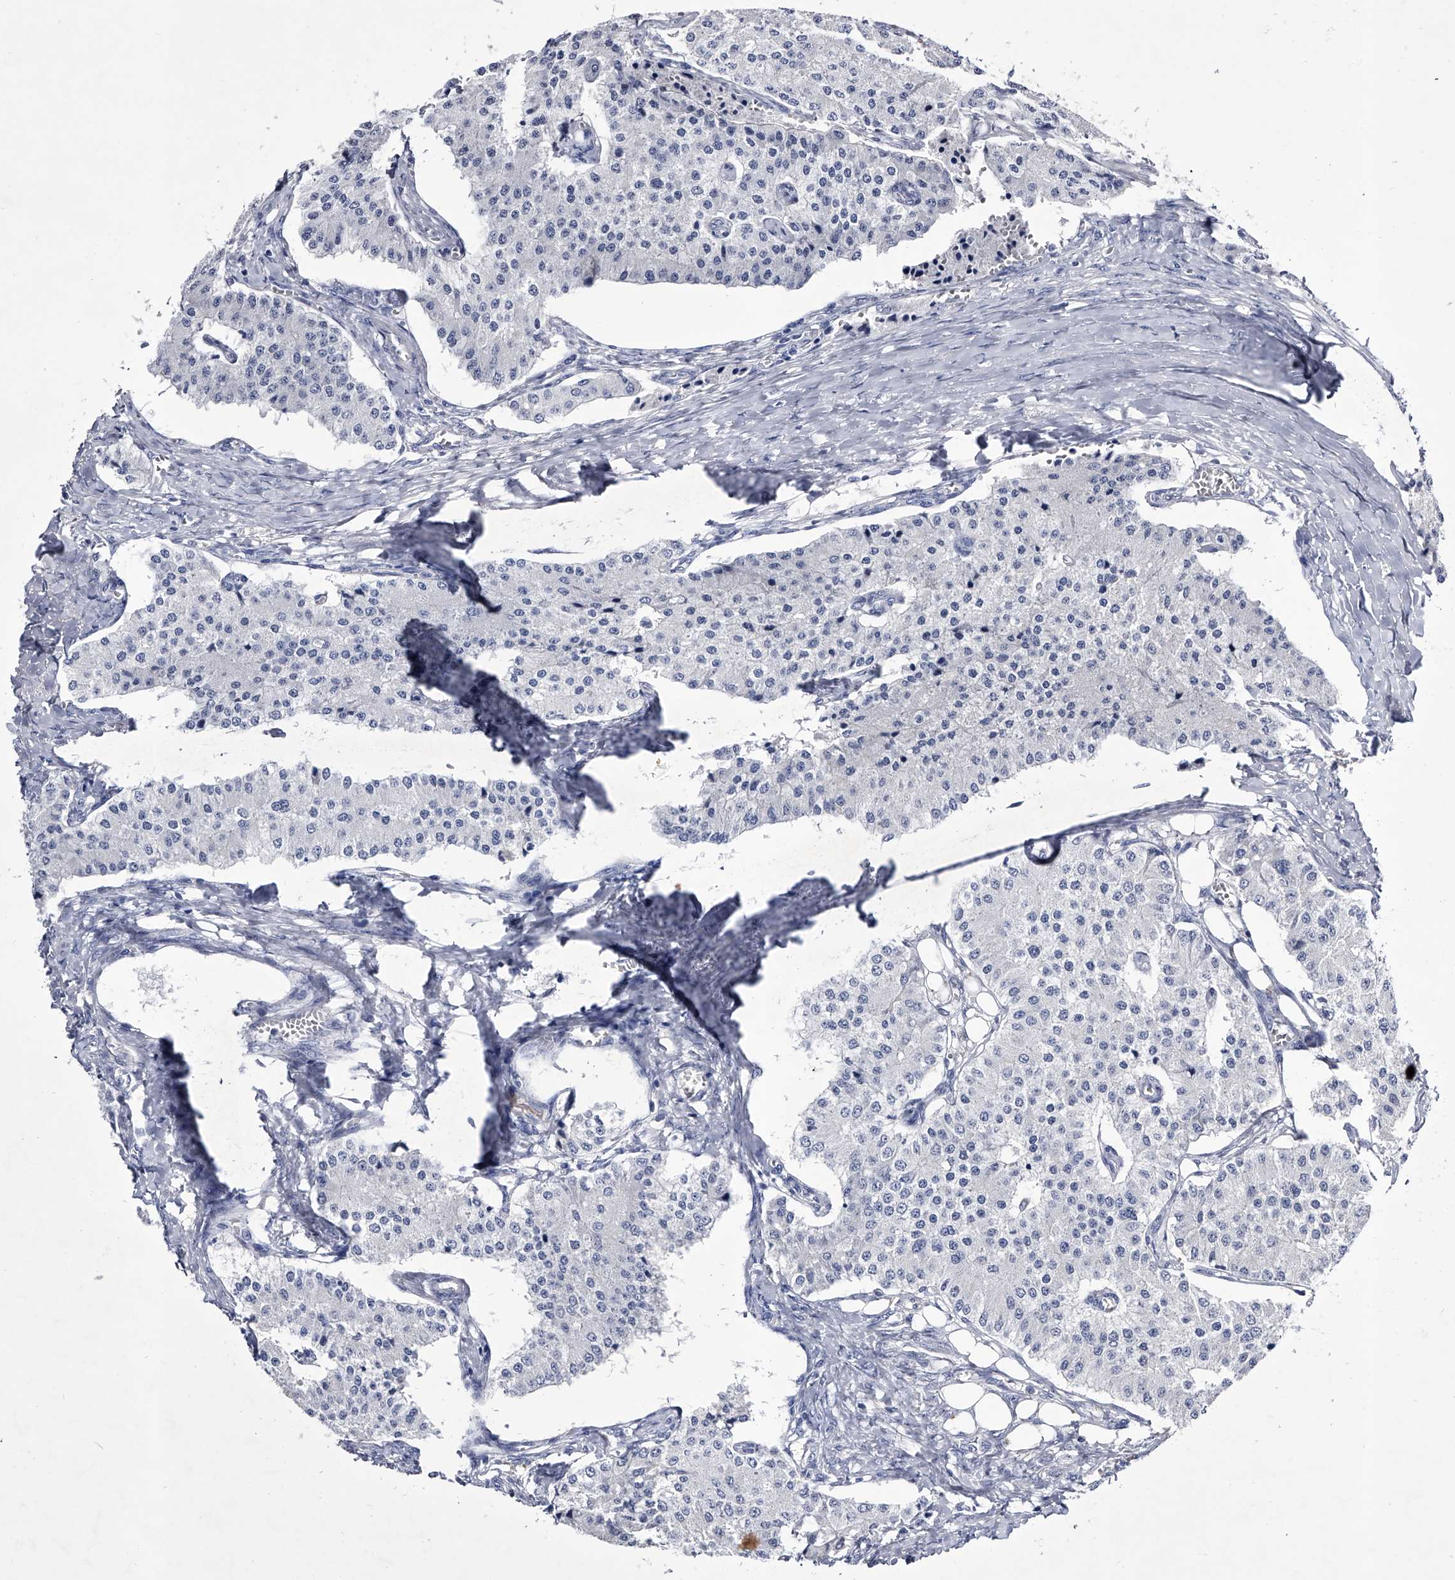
{"staining": {"intensity": "negative", "quantity": "none", "location": "none"}, "tissue": "carcinoid", "cell_type": "Tumor cells", "image_type": "cancer", "snomed": [{"axis": "morphology", "description": "Carcinoid, malignant, NOS"}, {"axis": "topography", "description": "Colon"}], "caption": "This histopathology image is of carcinoid stained with immunohistochemistry to label a protein in brown with the nuclei are counter-stained blue. There is no expression in tumor cells. (IHC, brightfield microscopy, high magnification).", "gene": "CRISP2", "patient": {"sex": "female", "age": 52}}